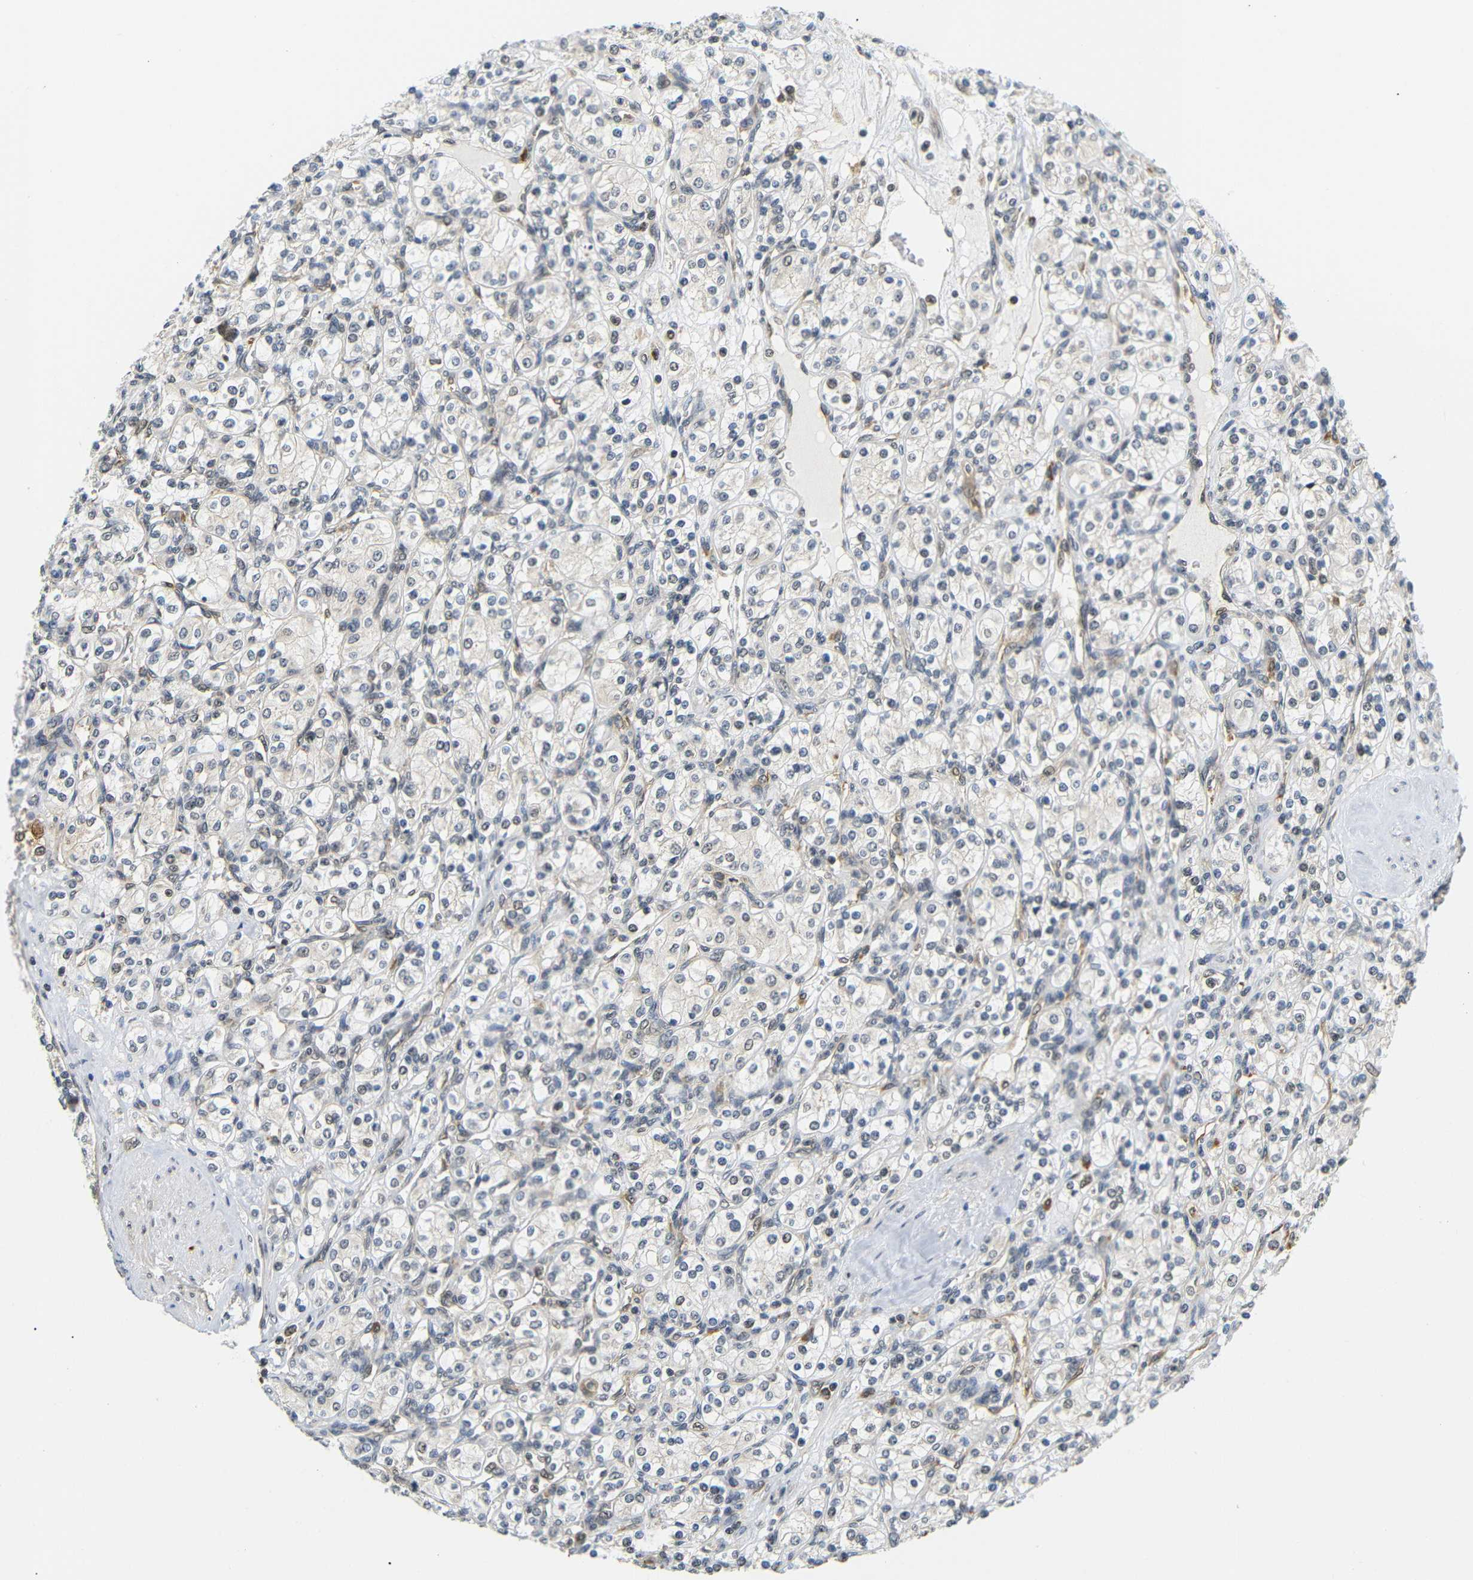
{"staining": {"intensity": "negative", "quantity": "none", "location": "none"}, "tissue": "renal cancer", "cell_type": "Tumor cells", "image_type": "cancer", "snomed": [{"axis": "morphology", "description": "Adenocarcinoma, NOS"}, {"axis": "topography", "description": "Kidney"}], "caption": "Tumor cells show no significant staining in adenocarcinoma (renal).", "gene": "GJA5", "patient": {"sex": "male", "age": 77}}